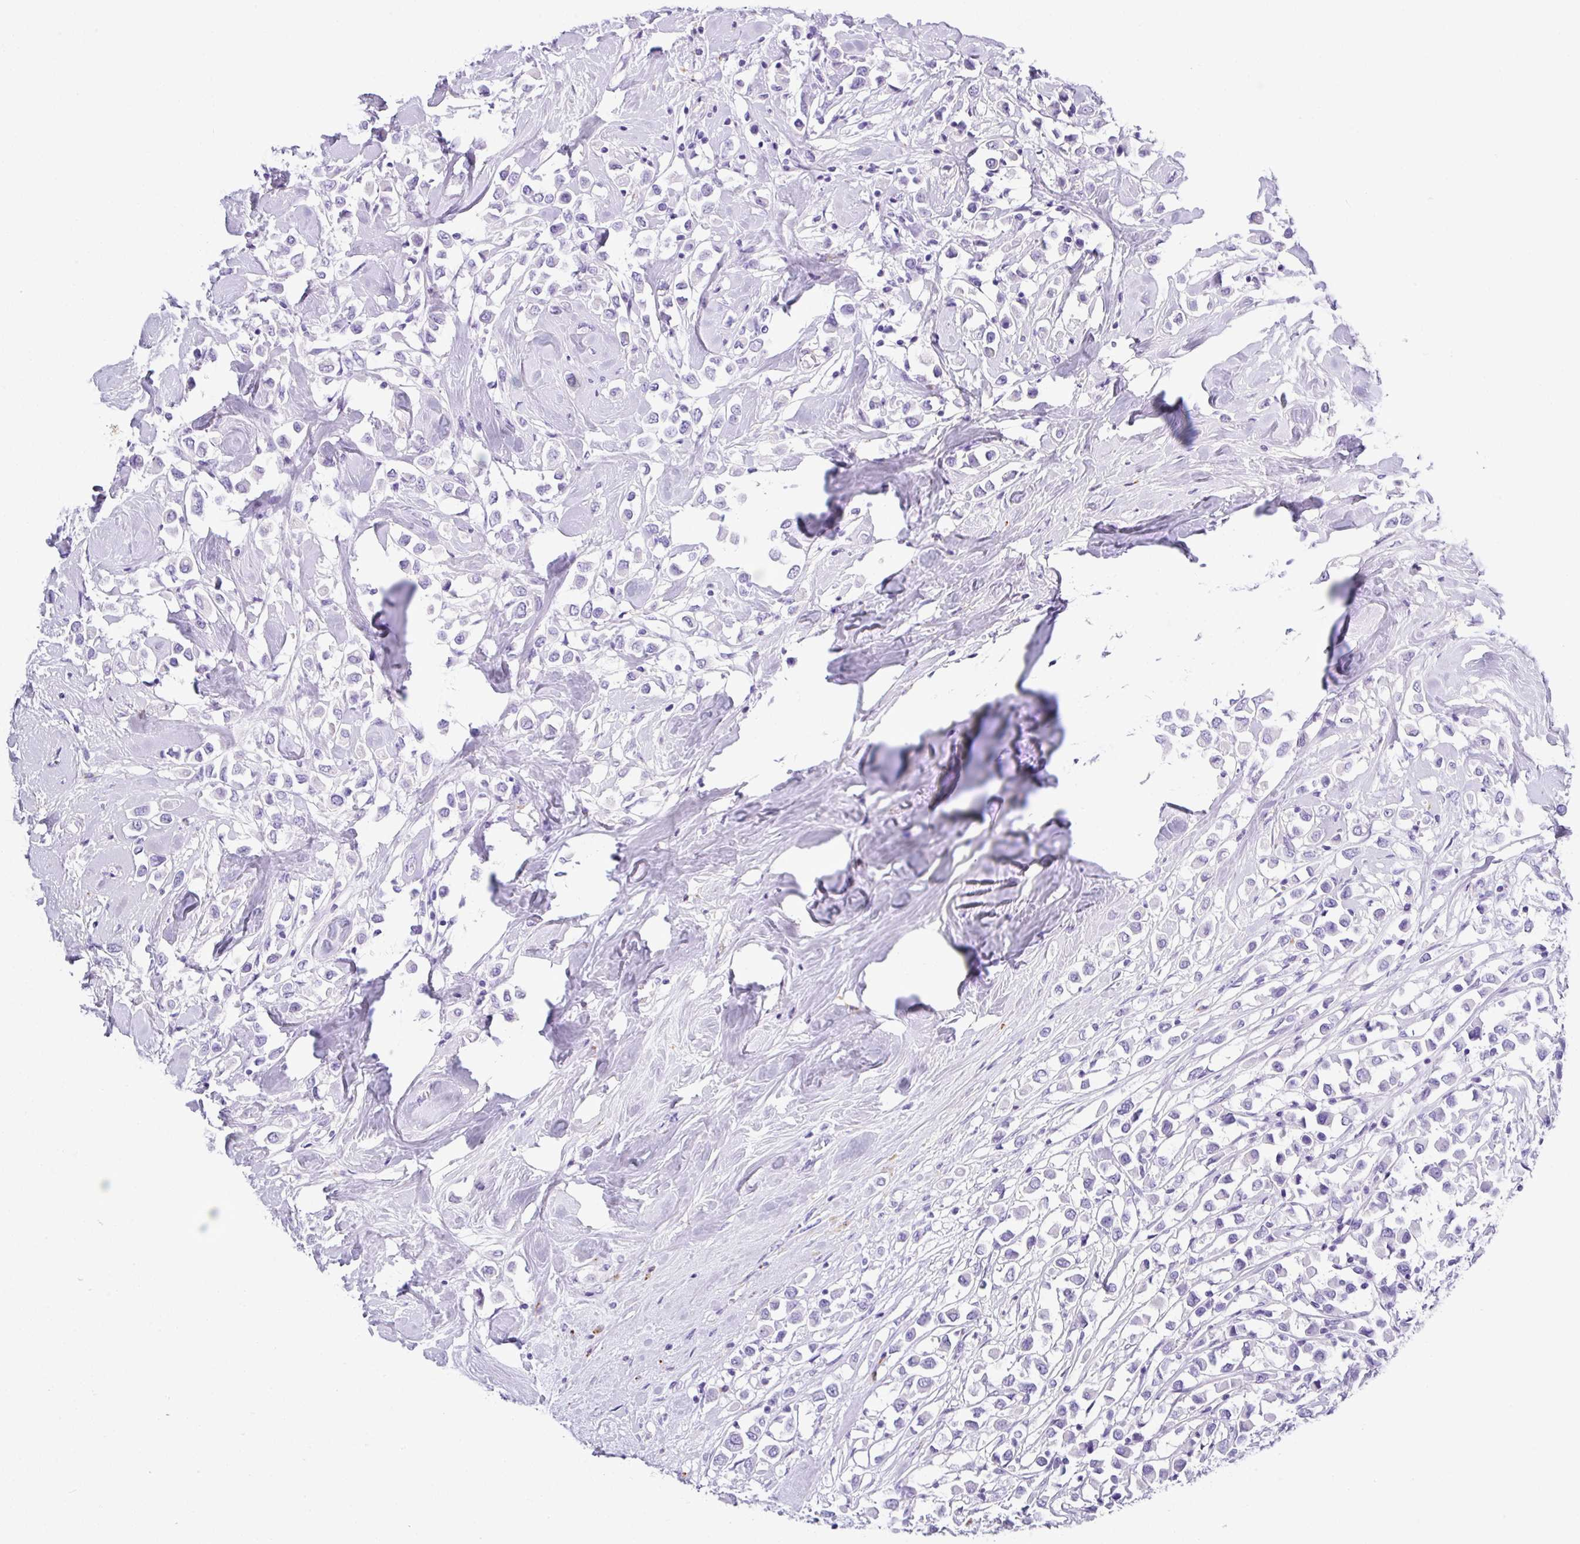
{"staining": {"intensity": "negative", "quantity": "none", "location": "none"}, "tissue": "breast cancer", "cell_type": "Tumor cells", "image_type": "cancer", "snomed": [{"axis": "morphology", "description": "Duct carcinoma"}, {"axis": "topography", "description": "Breast"}], "caption": "IHC micrograph of human intraductal carcinoma (breast) stained for a protein (brown), which demonstrates no positivity in tumor cells. The staining is performed using DAB (3,3'-diaminobenzidine) brown chromogen with nuclei counter-stained in using hematoxylin.", "gene": "ZG16", "patient": {"sex": "female", "age": 61}}